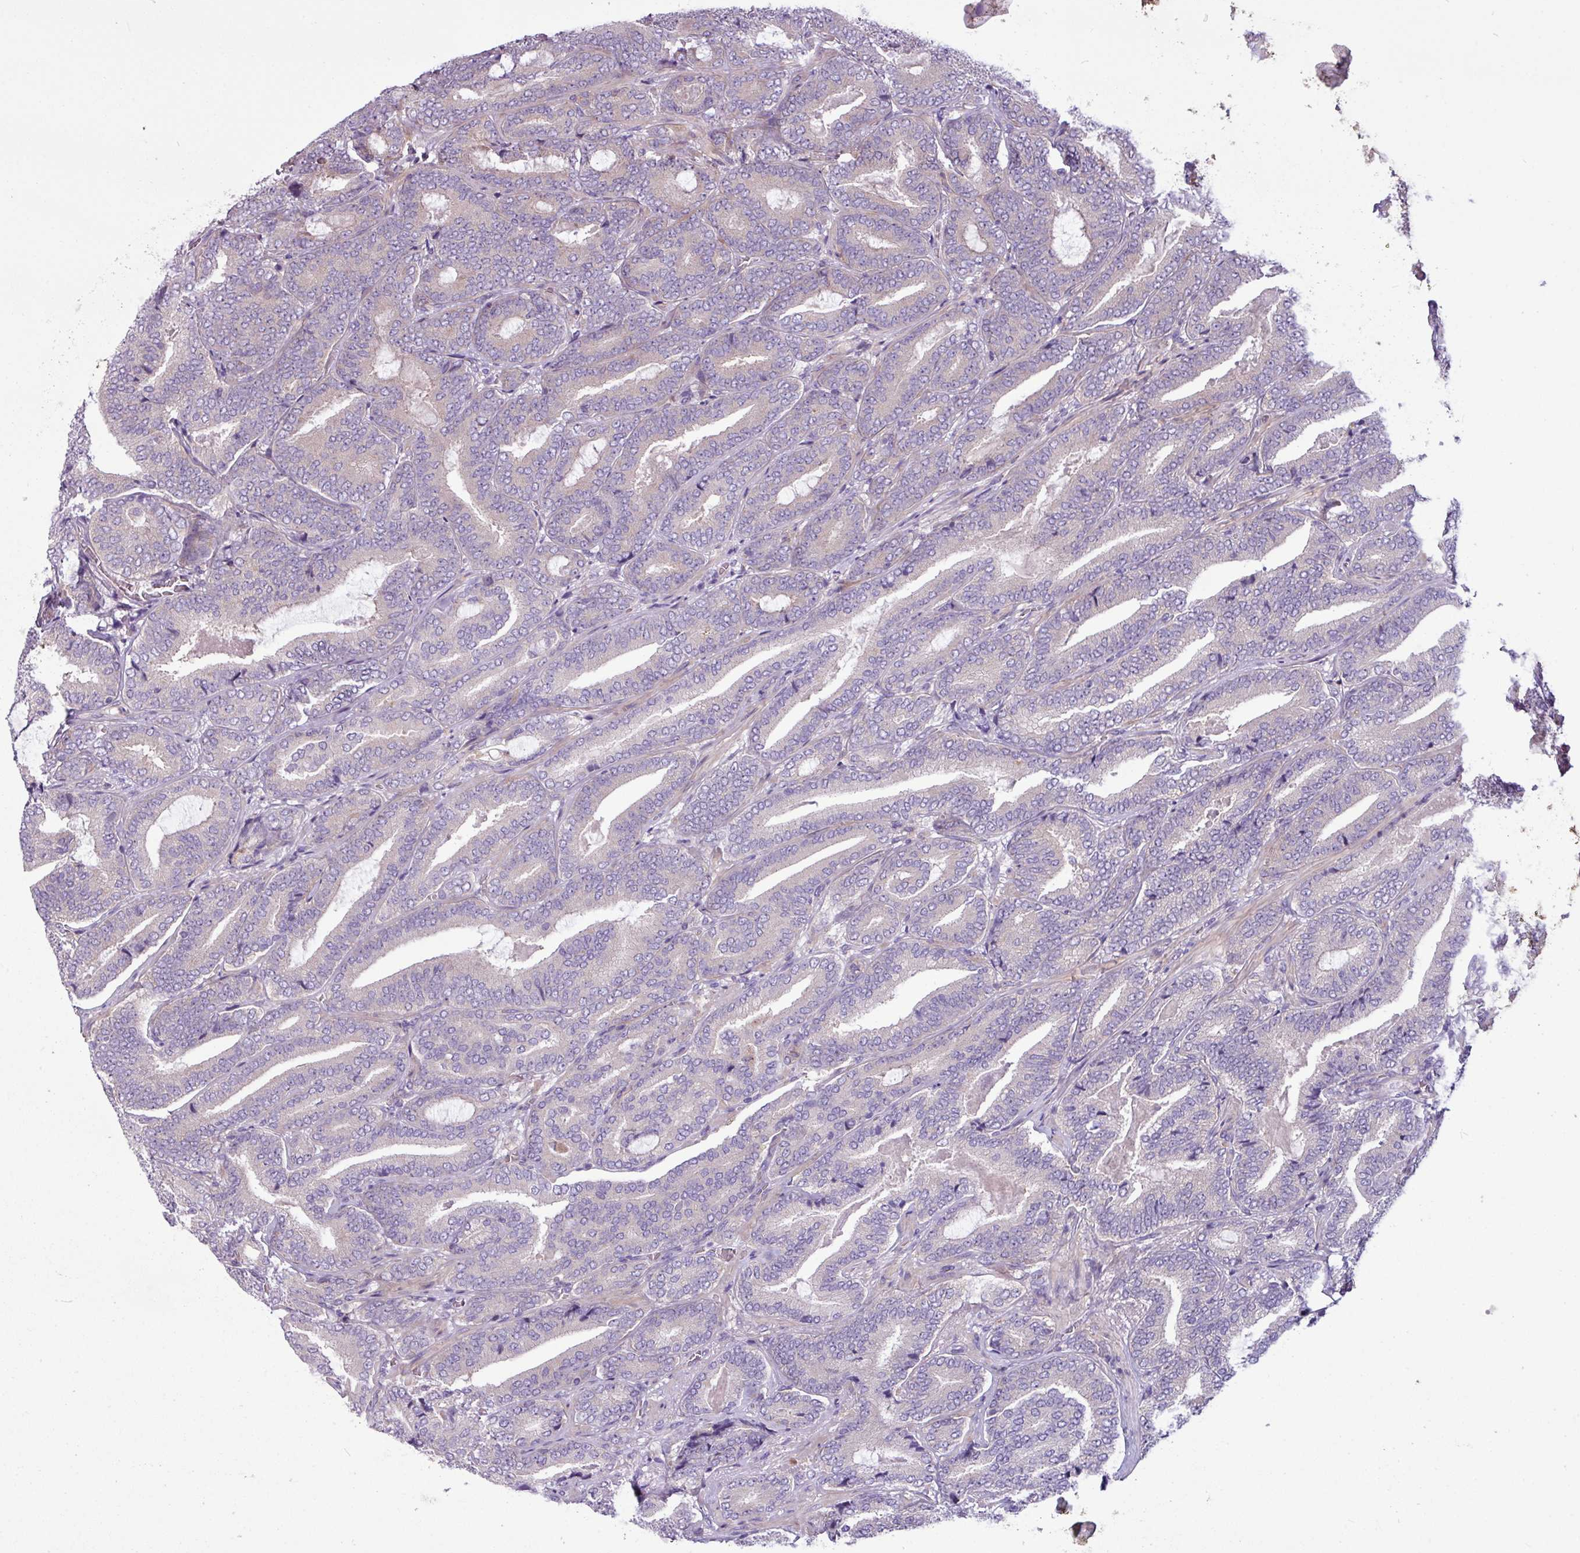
{"staining": {"intensity": "negative", "quantity": "none", "location": "none"}, "tissue": "prostate cancer", "cell_type": "Tumor cells", "image_type": "cancer", "snomed": [{"axis": "morphology", "description": "Adenocarcinoma, Low grade"}, {"axis": "topography", "description": "Prostate and seminal vesicle, NOS"}], "caption": "This is a image of immunohistochemistry staining of prostate cancer, which shows no positivity in tumor cells.", "gene": "MROH2A", "patient": {"sex": "male", "age": 61}}